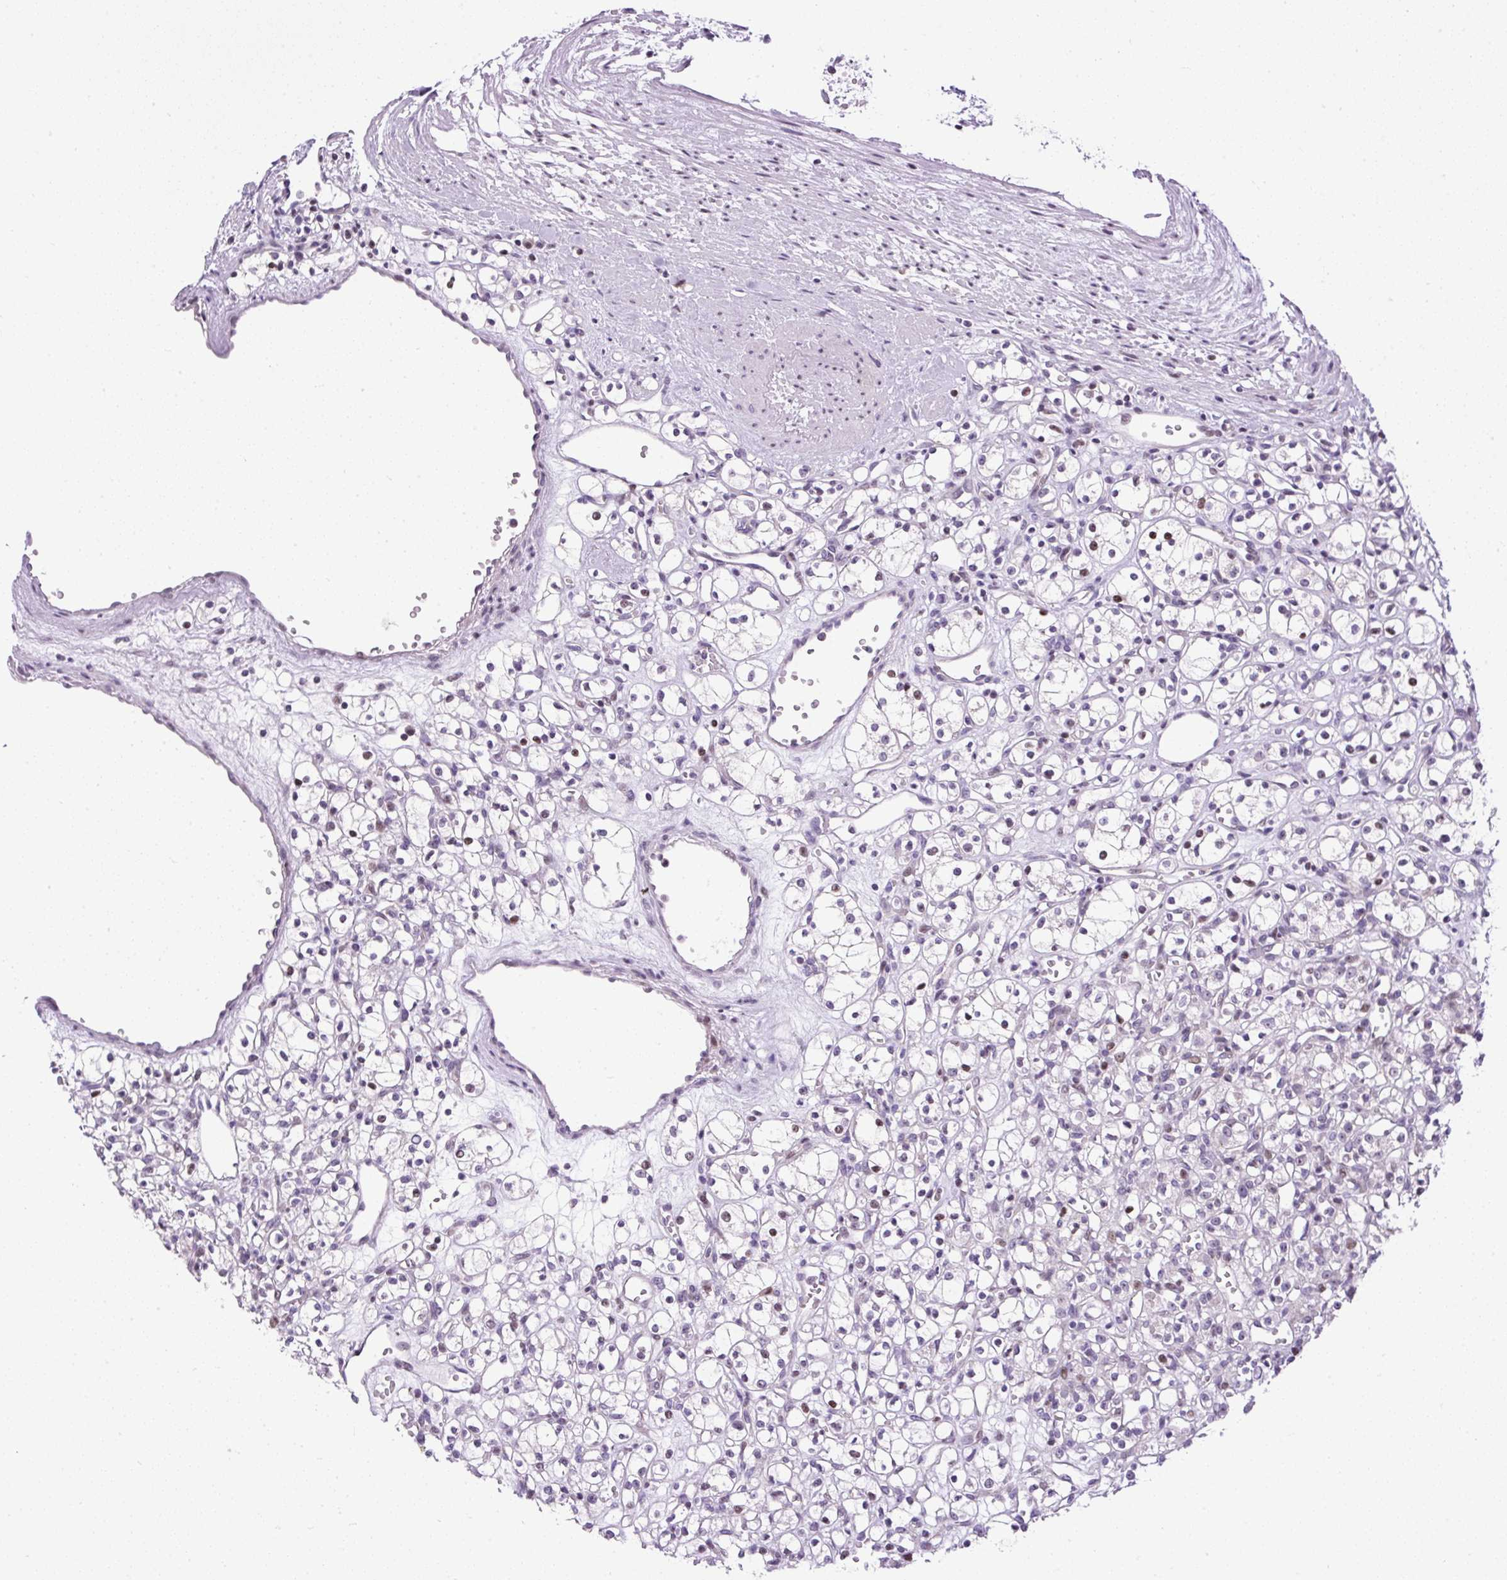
{"staining": {"intensity": "moderate", "quantity": "<25%", "location": "nuclear"}, "tissue": "renal cancer", "cell_type": "Tumor cells", "image_type": "cancer", "snomed": [{"axis": "morphology", "description": "Adenocarcinoma, NOS"}, {"axis": "topography", "description": "Kidney"}], "caption": "The histopathology image reveals staining of renal cancer (adenocarcinoma), revealing moderate nuclear protein positivity (brown color) within tumor cells.", "gene": "ARHGEF18", "patient": {"sex": "female", "age": 59}}